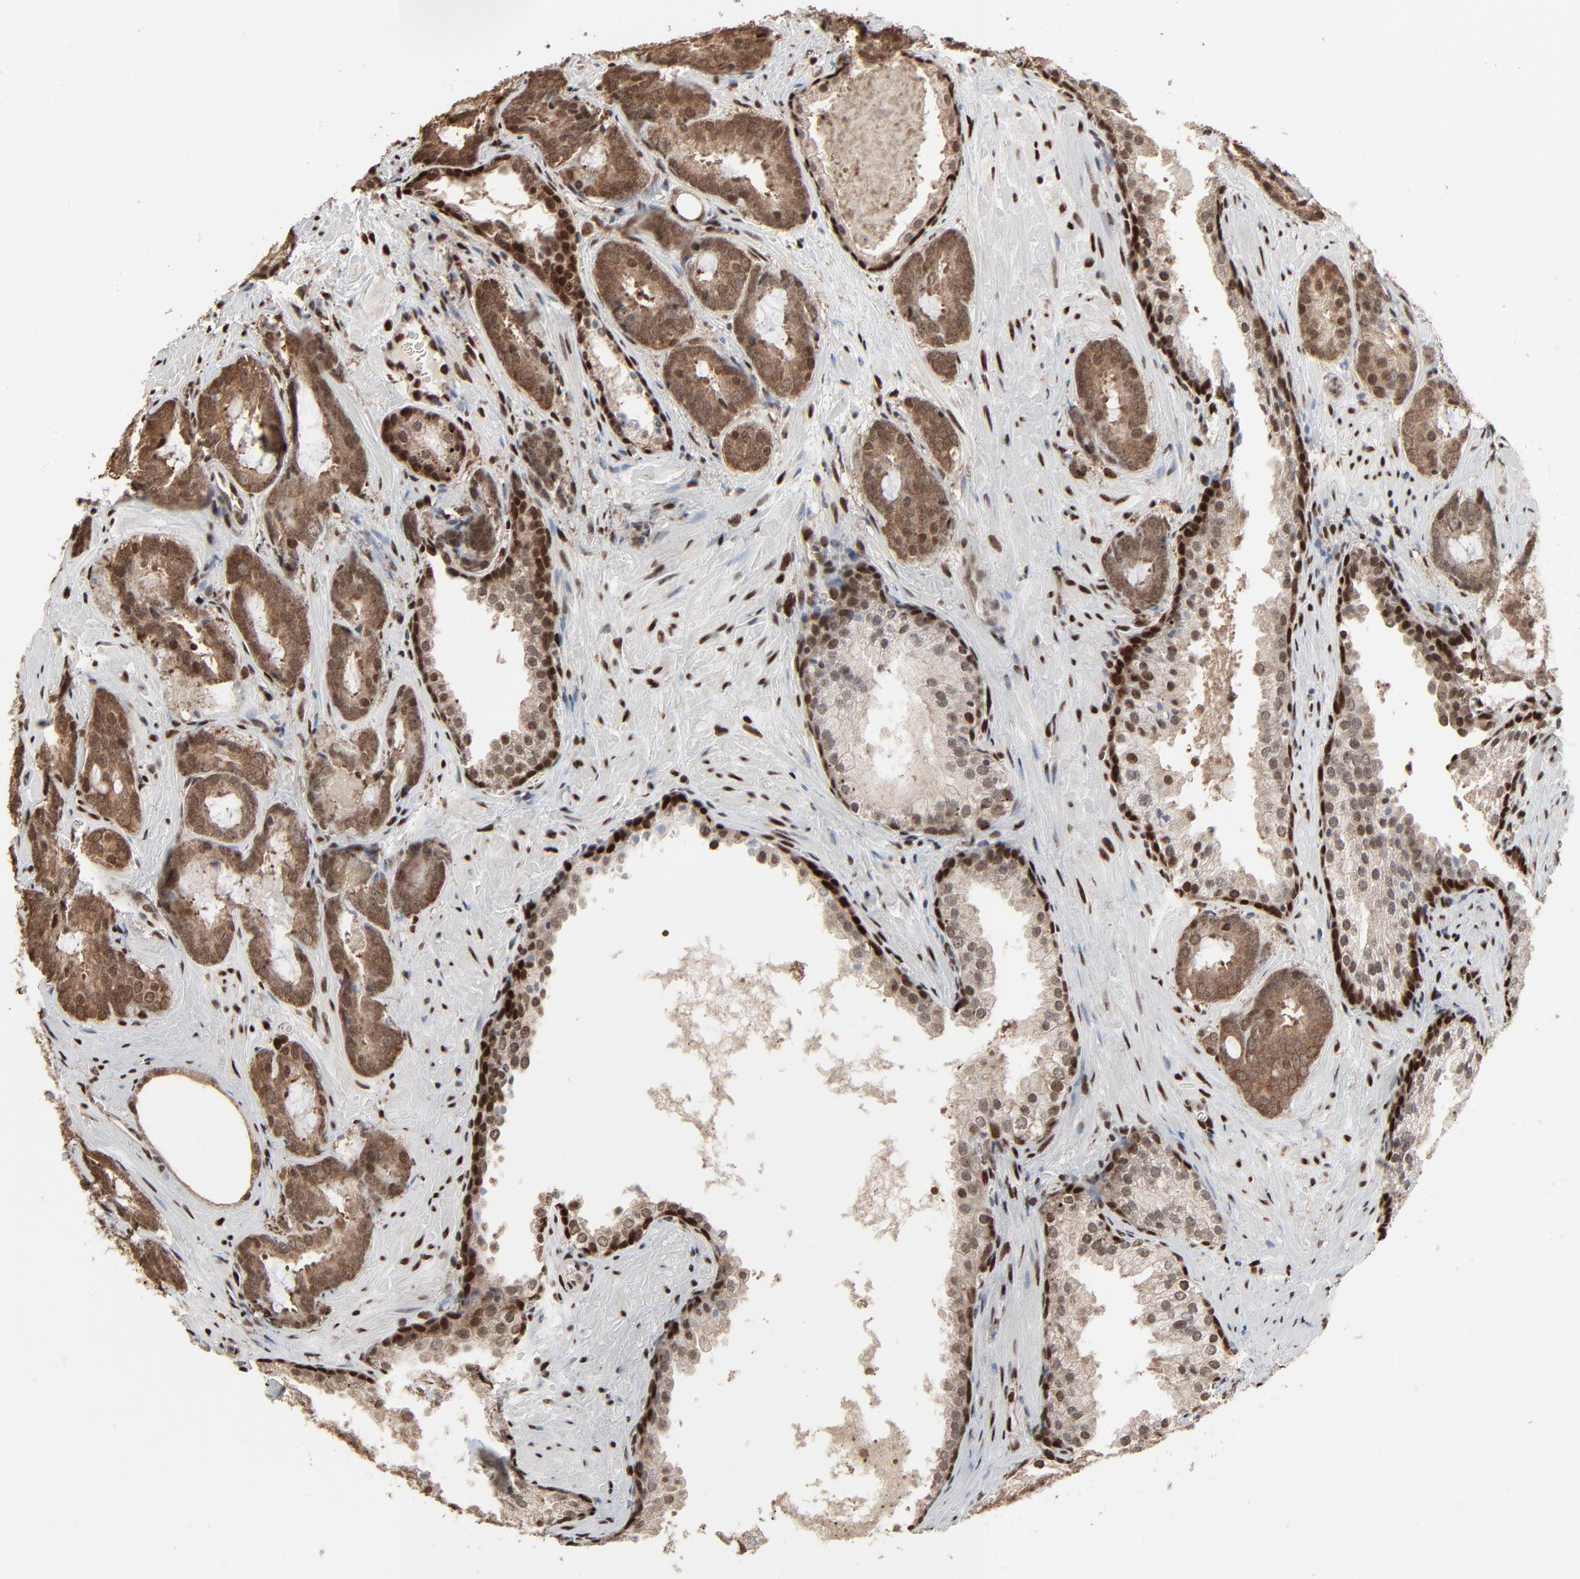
{"staining": {"intensity": "moderate", "quantity": ">75%", "location": "cytoplasmic/membranous,nuclear"}, "tissue": "prostate cancer", "cell_type": "Tumor cells", "image_type": "cancer", "snomed": [{"axis": "morphology", "description": "Adenocarcinoma, Medium grade"}, {"axis": "topography", "description": "Prostate"}], "caption": "High-power microscopy captured an immunohistochemistry (IHC) image of prostate medium-grade adenocarcinoma, revealing moderate cytoplasmic/membranous and nuclear positivity in approximately >75% of tumor cells. The staining was performed using DAB to visualize the protein expression in brown, while the nuclei were stained in blue with hematoxylin (Magnification: 20x).", "gene": "MEIS2", "patient": {"sex": "male", "age": 64}}